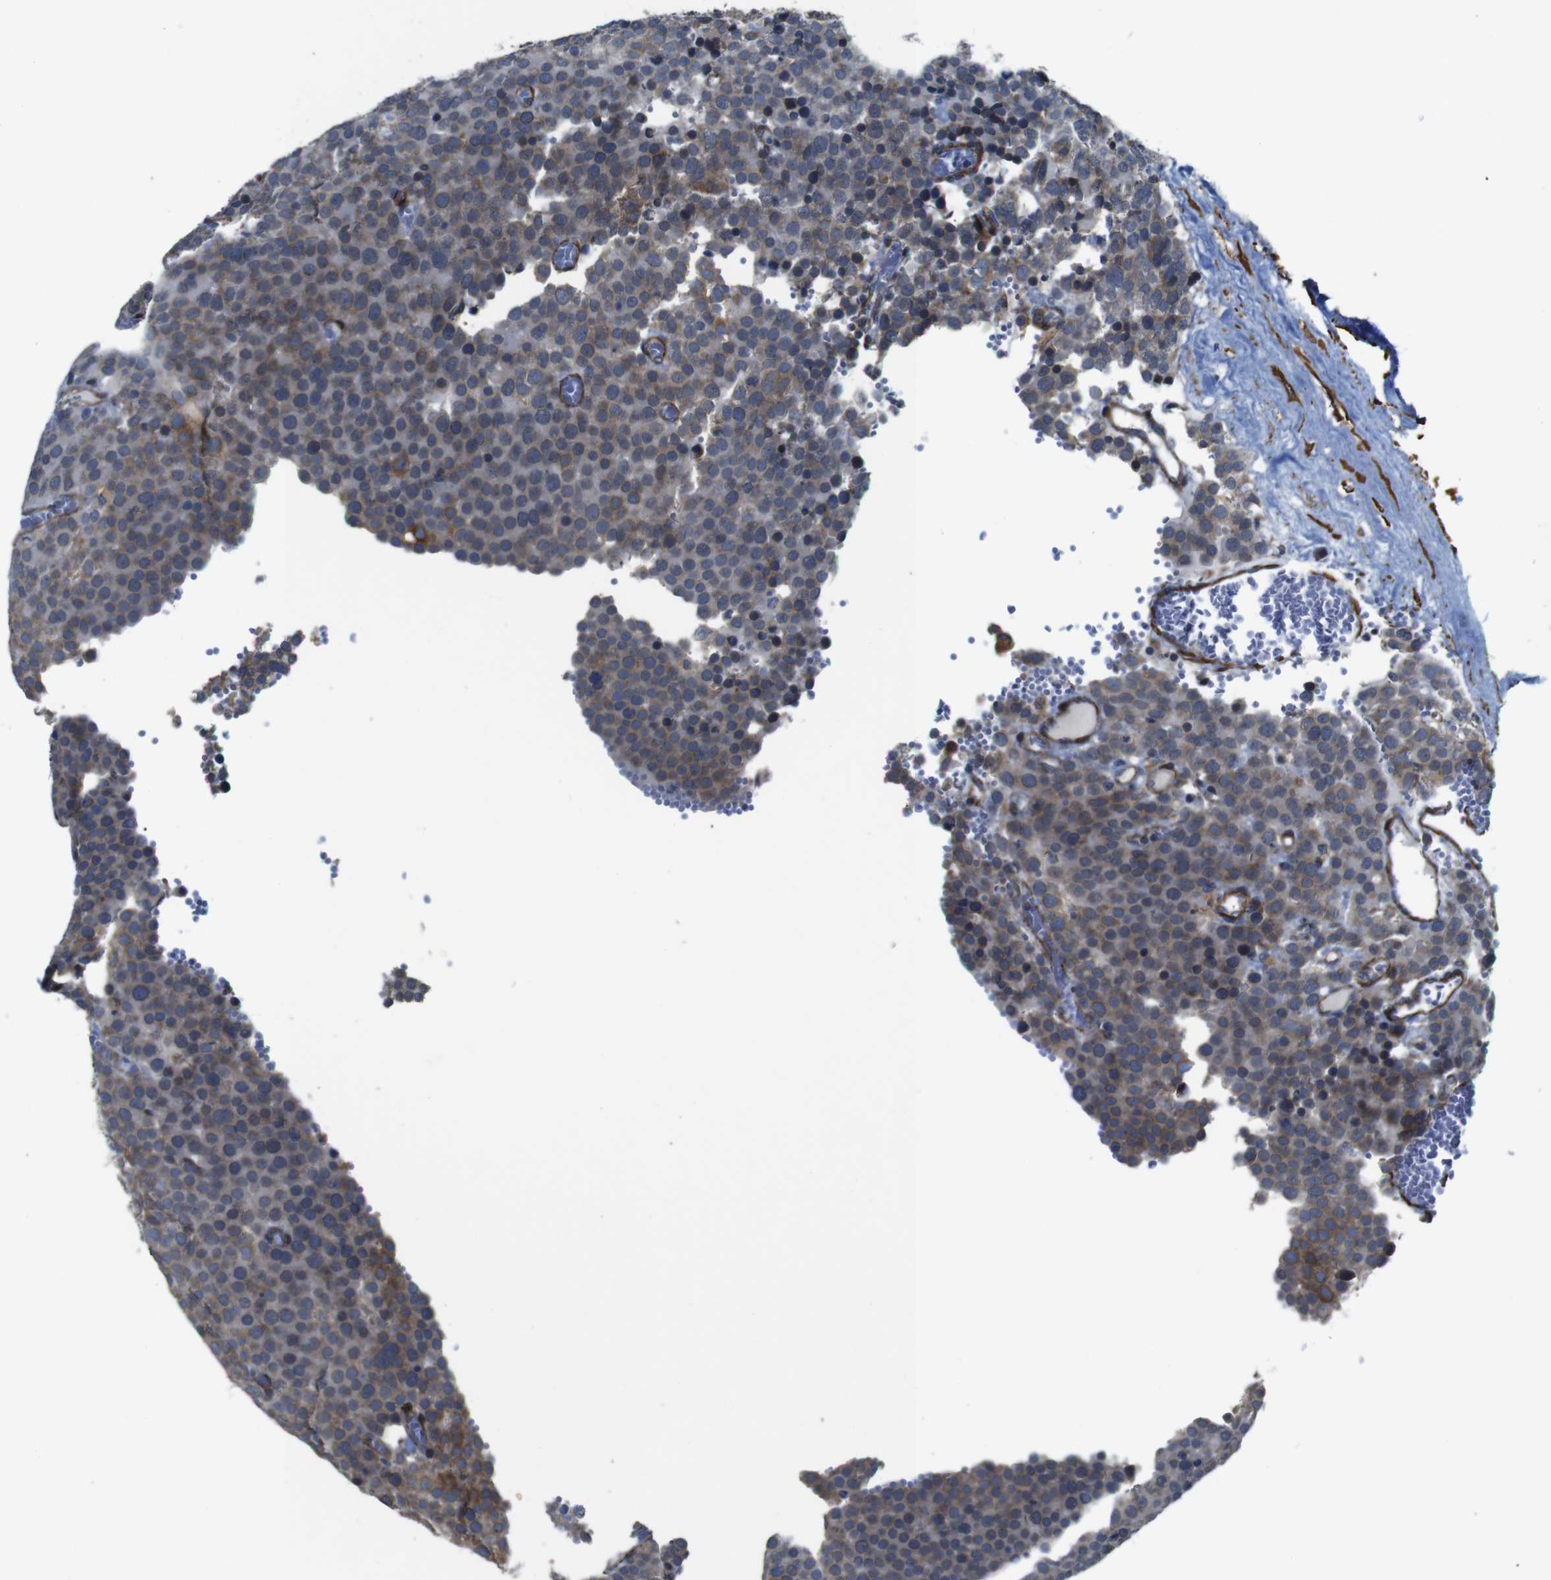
{"staining": {"intensity": "weak", "quantity": ">75%", "location": "cytoplasmic/membranous"}, "tissue": "testis cancer", "cell_type": "Tumor cells", "image_type": "cancer", "snomed": [{"axis": "morphology", "description": "Normal tissue, NOS"}, {"axis": "morphology", "description": "Seminoma, NOS"}, {"axis": "topography", "description": "Testis"}], "caption": "Weak cytoplasmic/membranous protein staining is appreciated in approximately >75% of tumor cells in seminoma (testis). Using DAB (3,3'-diaminobenzidine) (brown) and hematoxylin (blue) stains, captured at high magnification using brightfield microscopy.", "gene": "GGT7", "patient": {"sex": "male", "age": 71}}